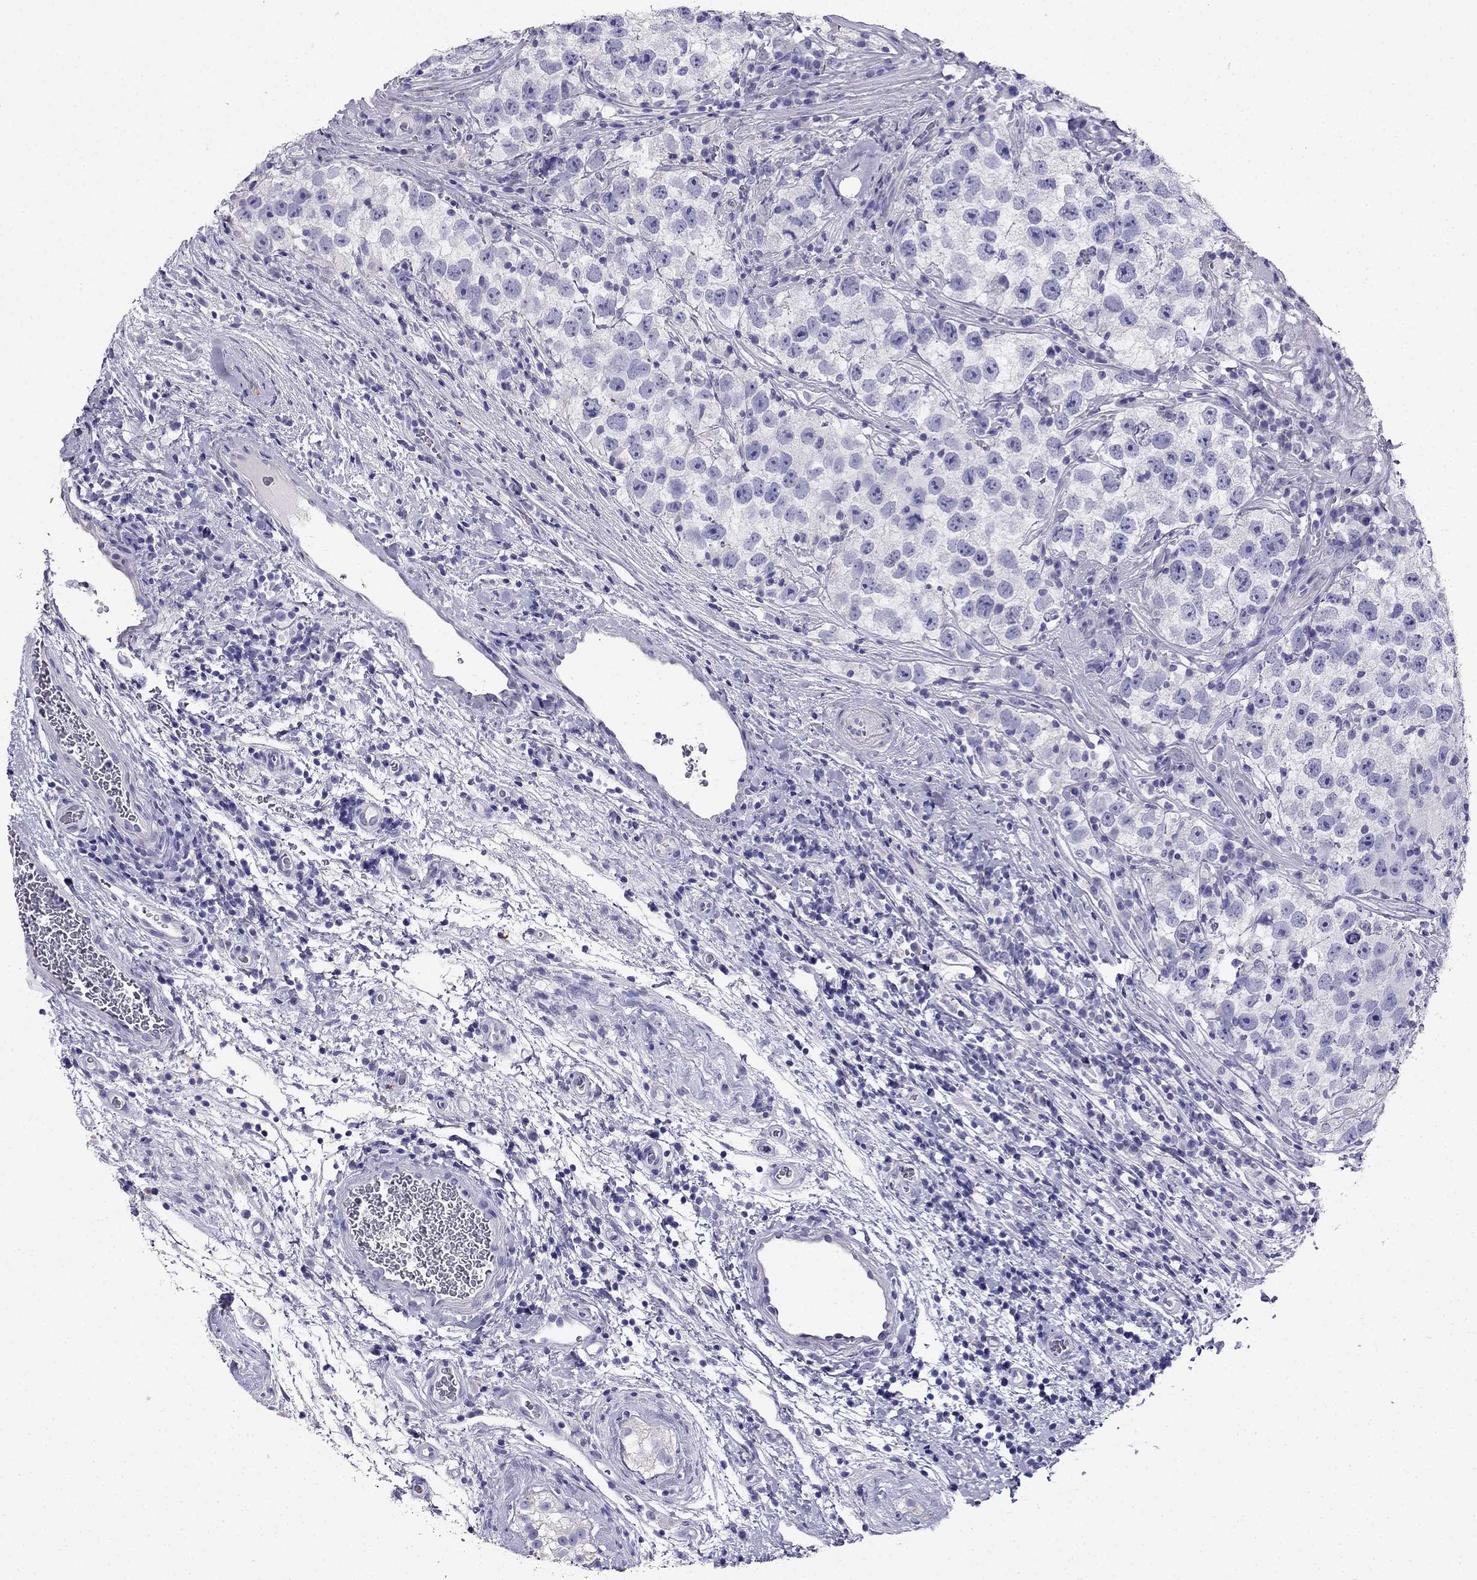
{"staining": {"intensity": "negative", "quantity": "none", "location": "none"}, "tissue": "testis cancer", "cell_type": "Tumor cells", "image_type": "cancer", "snomed": [{"axis": "morphology", "description": "Normal tissue, NOS"}, {"axis": "morphology", "description": "Seminoma, NOS"}, {"axis": "topography", "description": "Testis"}], "caption": "Testis cancer (seminoma) was stained to show a protein in brown. There is no significant positivity in tumor cells.", "gene": "PTH", "patient": {"sex": "male", "age": 31}}